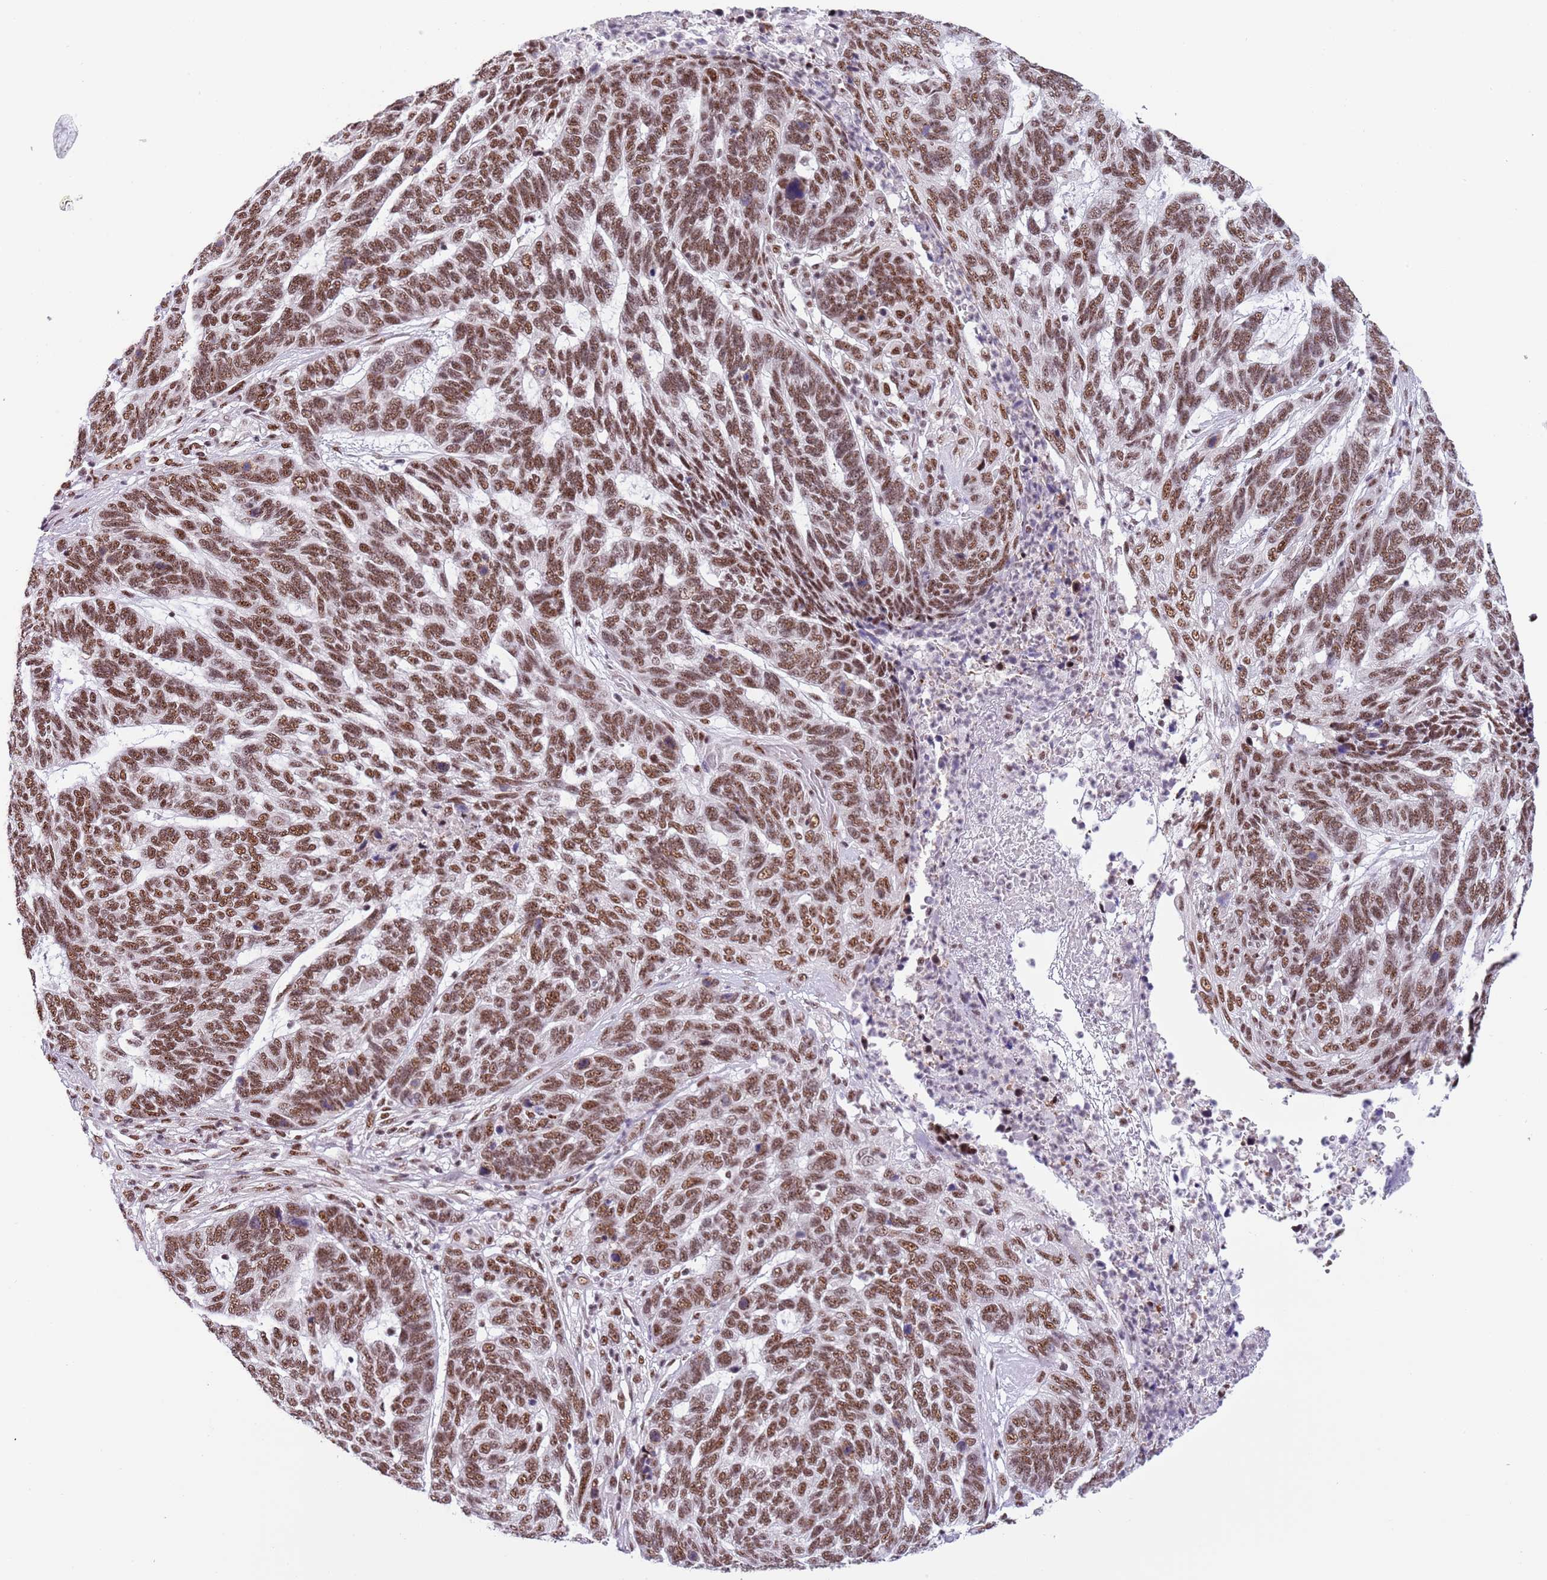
{"staining": {"intensity": "moderate", "quantity": ">75%", "location": "nuclear"}, "tissue": "skin cancer", "cell_type": "Tumor cells", "image_type": "cancer", "snomed": [{"axis": "morphology", "description": "Basal cell carcinoma"}, {"axis": "topography", "description": "Skin"}], "caption": "Moderate nuclear staining is seen in approximately >75% of tumor cells in skin cancer (basal cell carcinoma).", "gene": "SF3A2", "patient": {"sex": "female", "age": 65}}